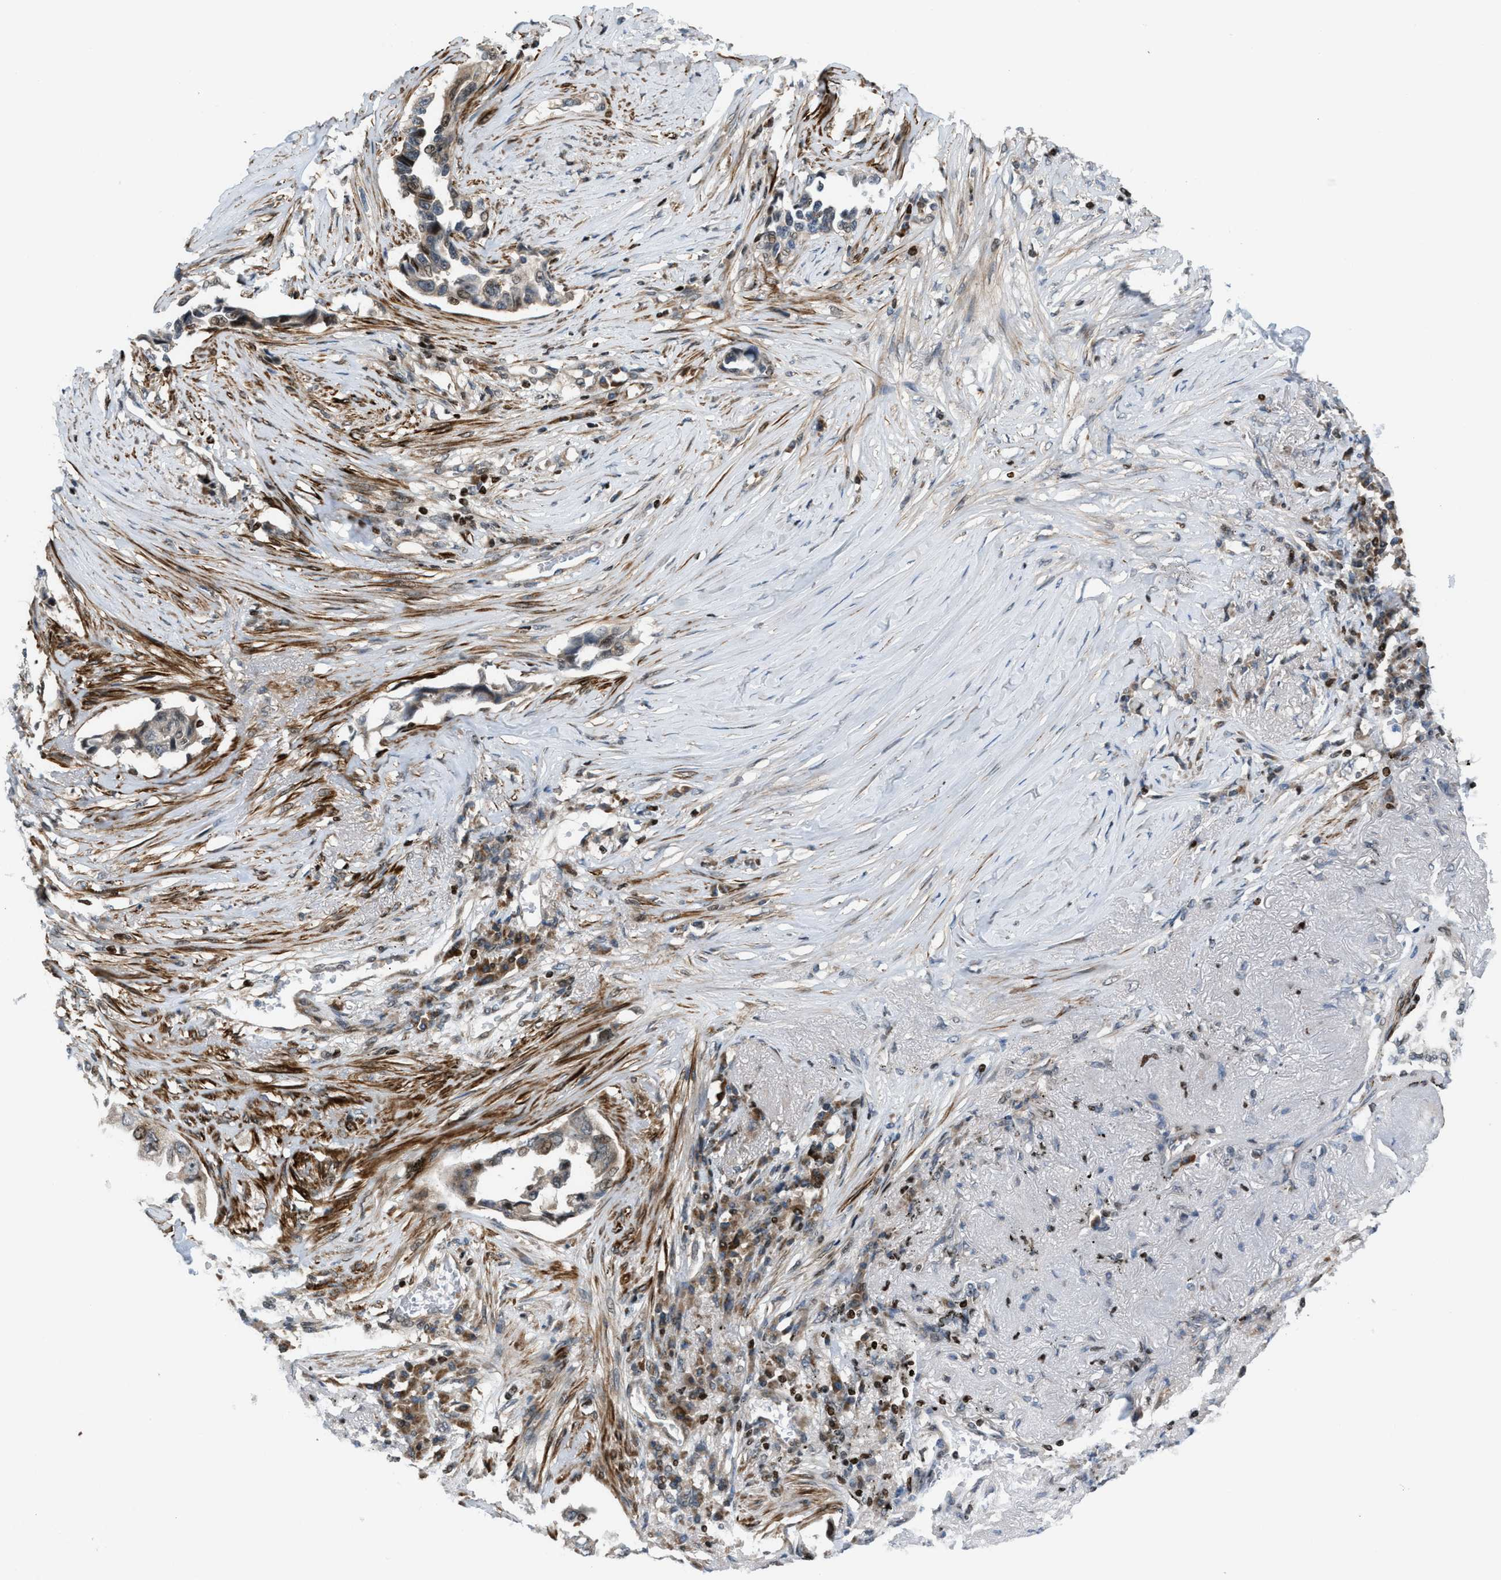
{"staining": {"intensity": "weak", "quantity": "<25%", "location": "nuclear"}, "tissue": "lung cancer", "cell_type": "Tumor cells", "image_type": "cancer", "snomed": [{"axis": "morphology", "description": "Adenocarcinoma, NOS"}, {"axis": "topography", "description": "Lung"}], "caption": "Immunohistochemistry of human lung cancer (adenocarcinoma) exhibits no positivity in tumor cells.", "gene": "ZNF276", "patient": {"sex": "female", "age": 51}}